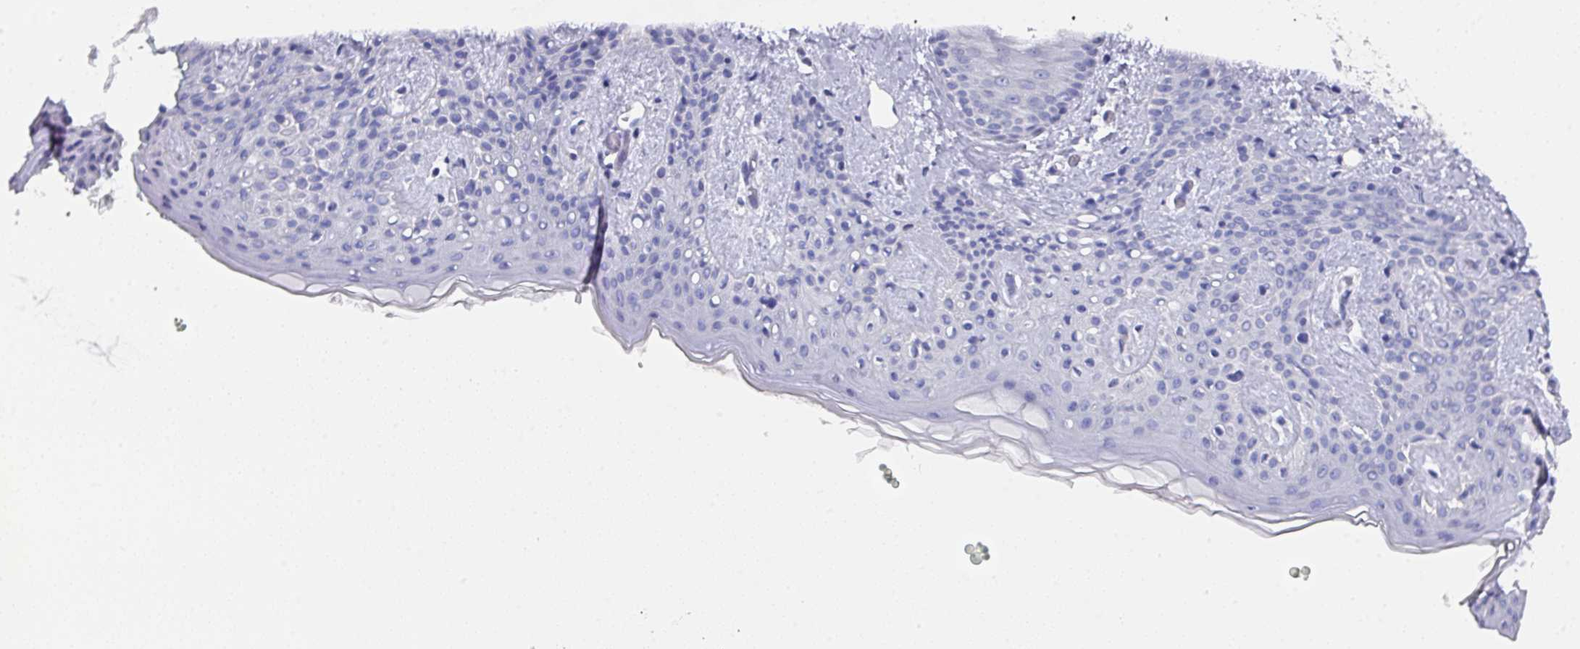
{"staining": {"intensity": "negative", "quantity": "none", "location": "none"}, "tissue": "skin", "cell_type": "Fibroblasts", "image_type": "normal", "snomed": [{"axis": "morphology", "description": "Normal tissue, NOS"}, {"axis": "topography", "description": "Skin"}], "caption": "The image reveals no staining of fibroblasts in unremarkable skin.", "gene": "DAZ1", "patient": {"sex": "male", "age": 16}}